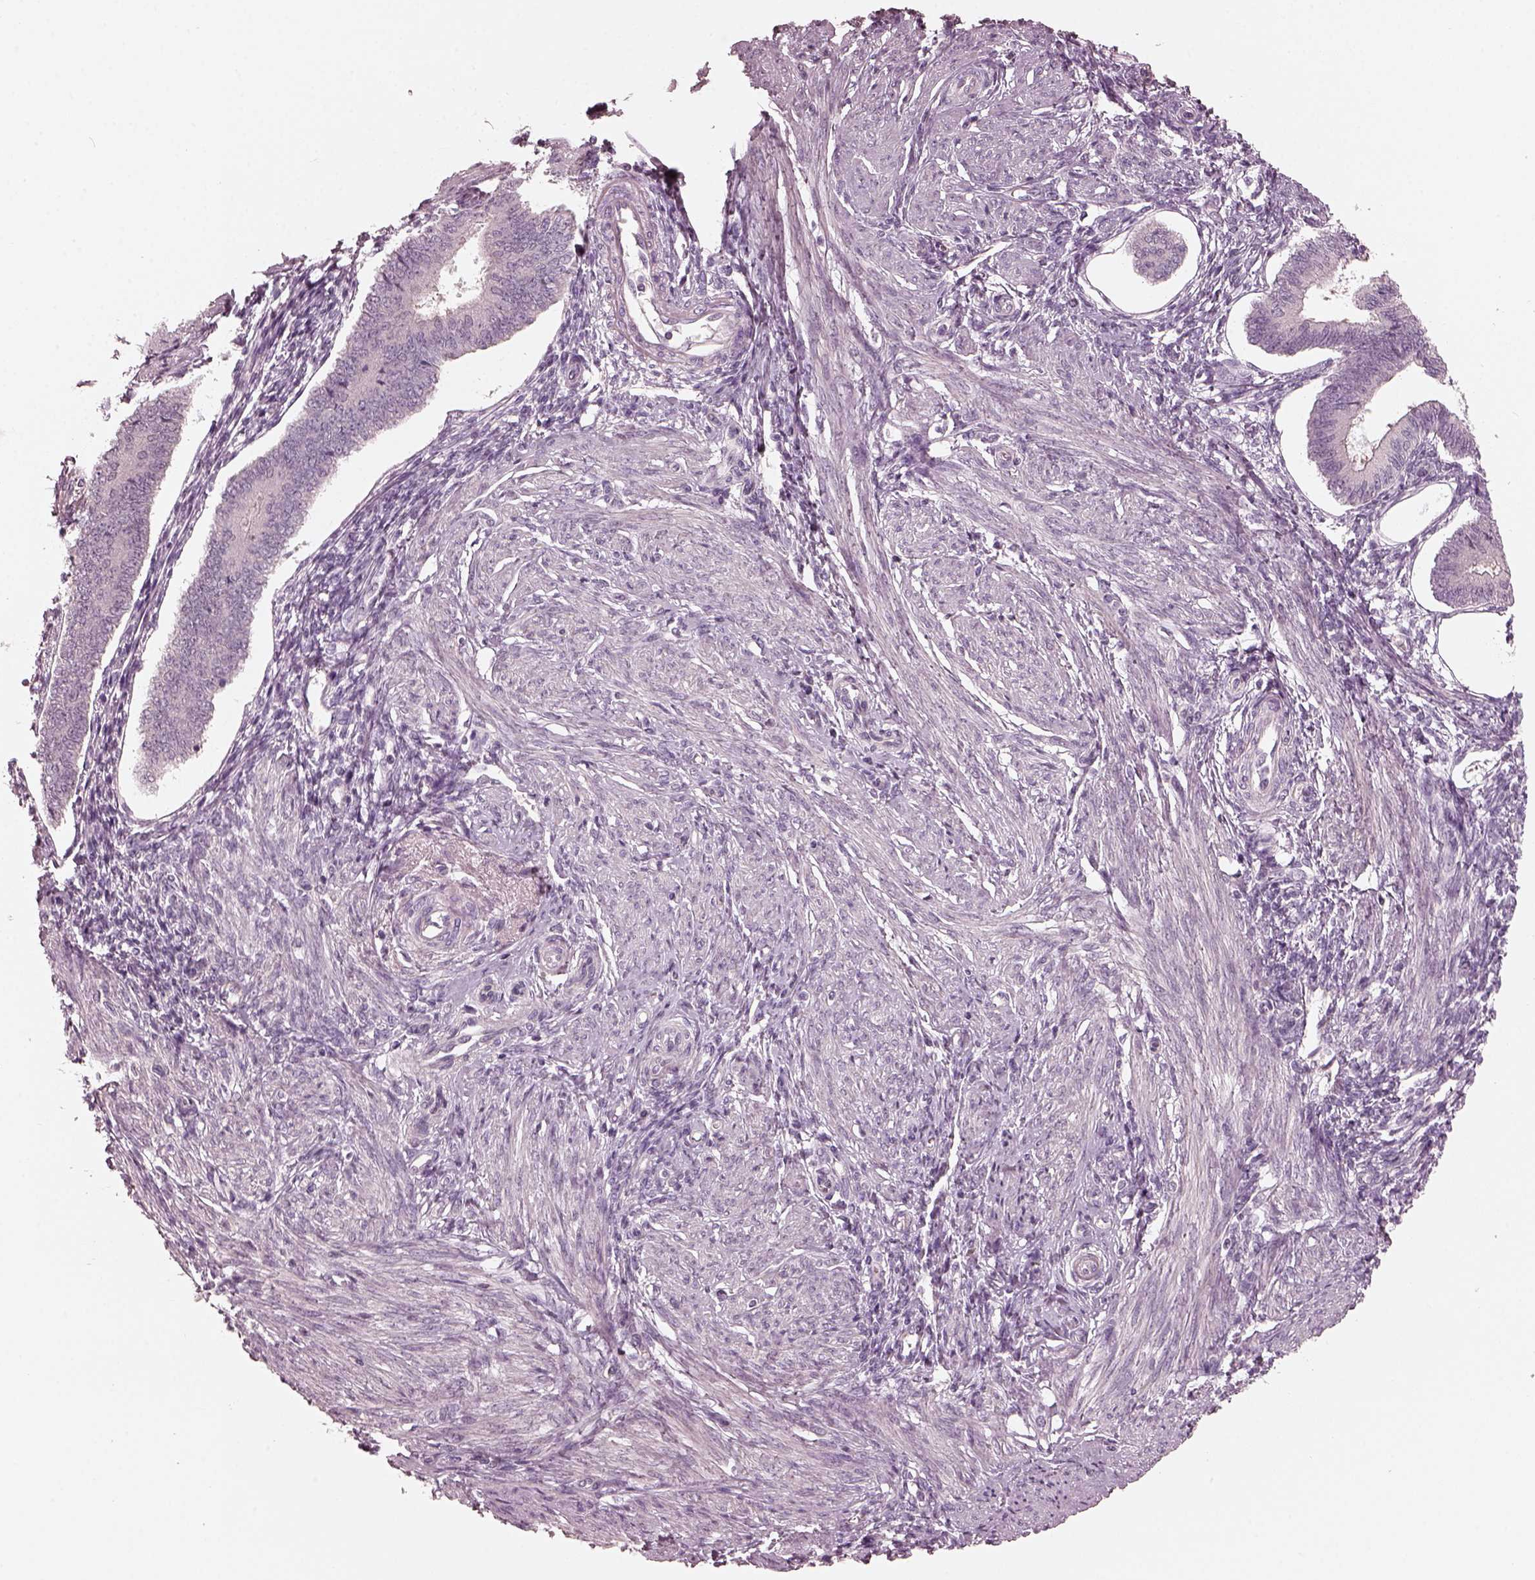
{"staining": {"intensity": "negative", "quantity": "none", "location": "none"}, "tissue": "endometrium", "cell_type": "Cells in endometrial stroma", "image_type": "normal", "snomed": [{"axis": "morphology", "description": "Normal tissue, NOS"}, {"axis": "topography", "description": "Endometrium"}], "caption": "This is an immunohistochemistry histopathology image of normal human endometrium. There is no staining in cells in endometrial stroma.", "gene": "OPTC", "patient": {"sex": "female", "age": 42}}